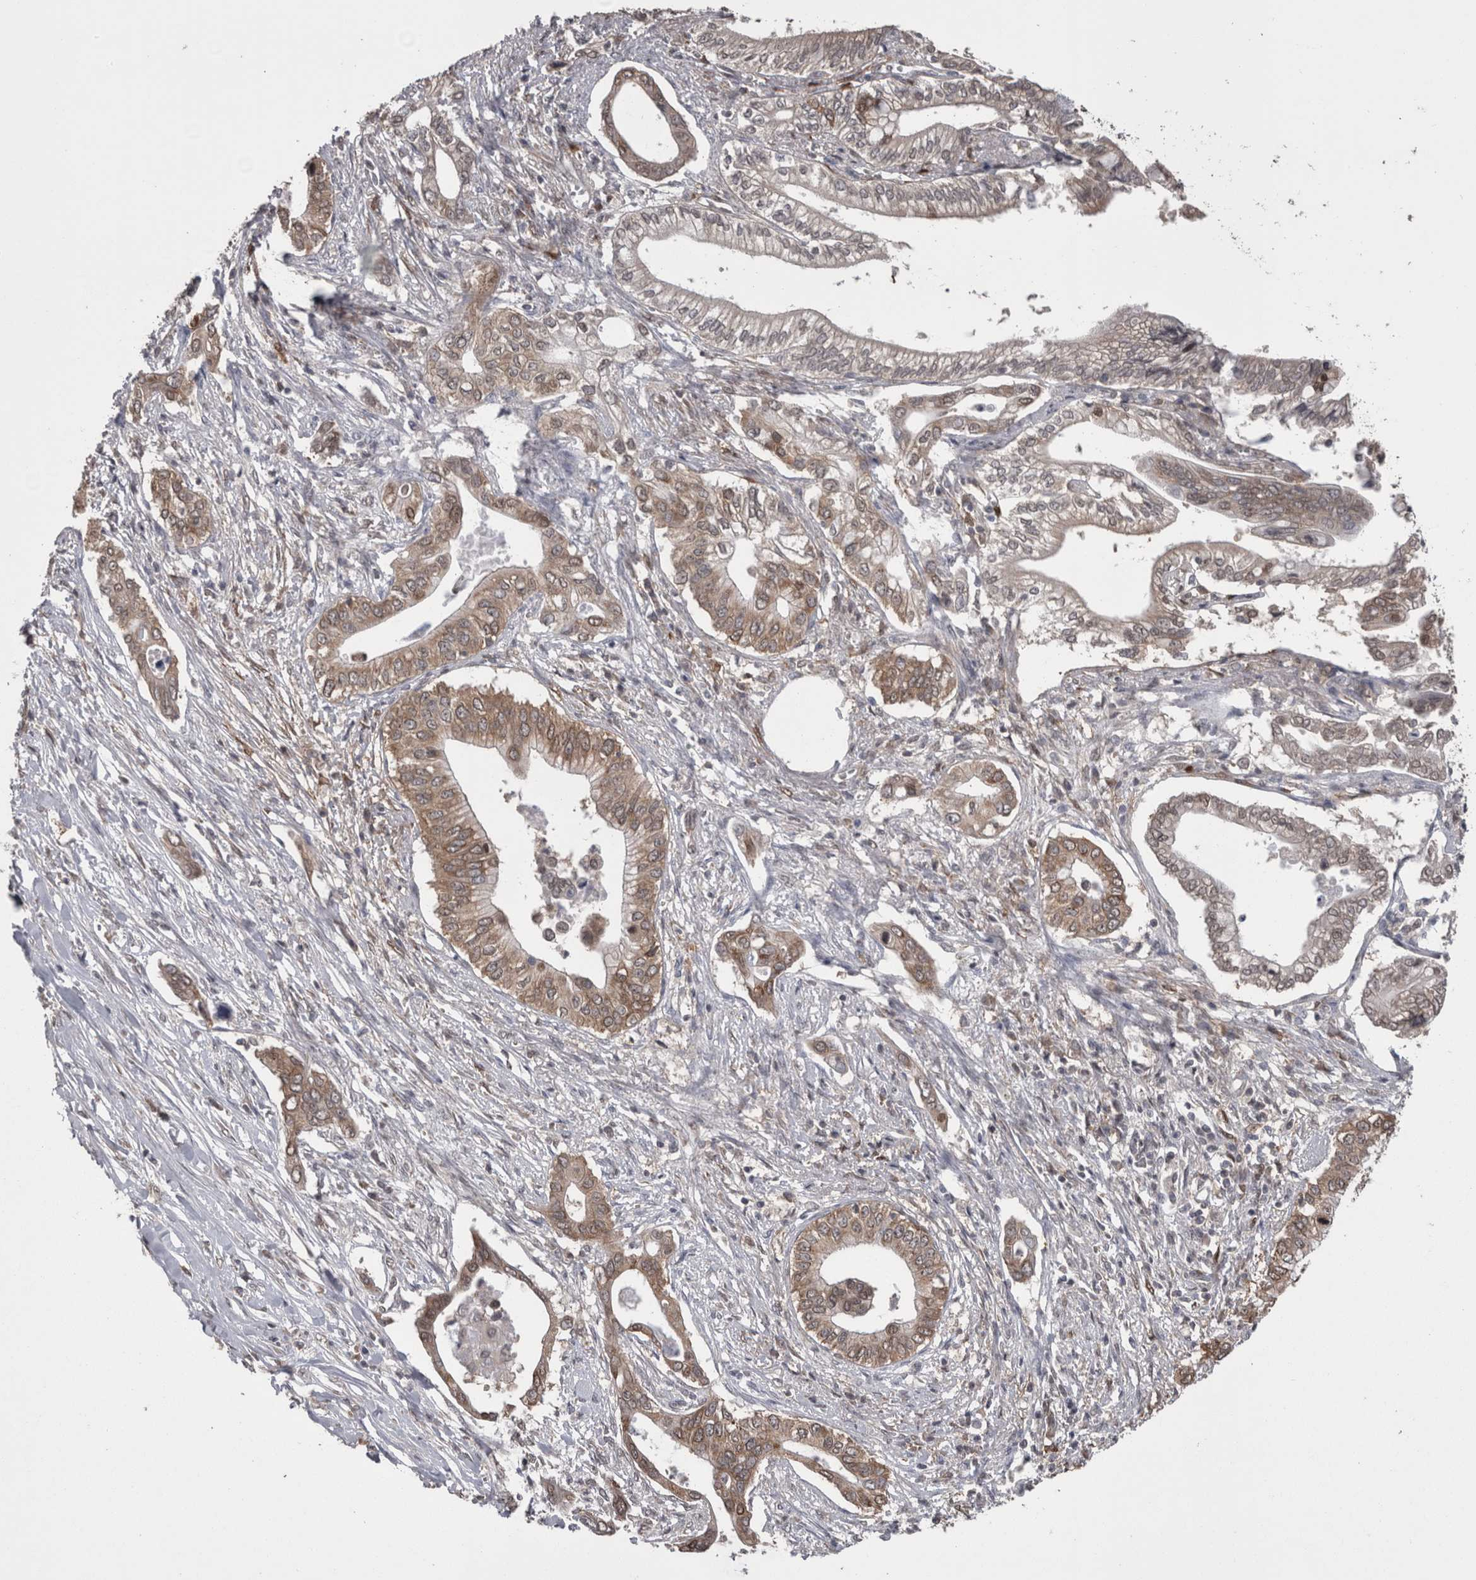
{"staining": {"intensity": "moderate", "quantity": ">75%", "location": "cytoplasmic/membranous"}, "tissue": "pancreatic cancer", "cell_type": "Tumor cells", "image_type": "cancer", "snomed": [{"axis": "morphology", "description": "Normal tissue, NOS"}, {"axis": "morphology", "description": "Adenocarcinoma, NOS"}, {"axis": "topography", "description": "Pancreas"}, {"axis": "topography", "description": "Peripheral nerve tissue"}], "caption": "Pancreatic cancer stained with a brown dye demonstrates moderate cytoplasmic/membranous positive positivity in approximately >75% of tumor cells.", "gene": "DDX6", "patient": {"sex": "male", "age": 59}}